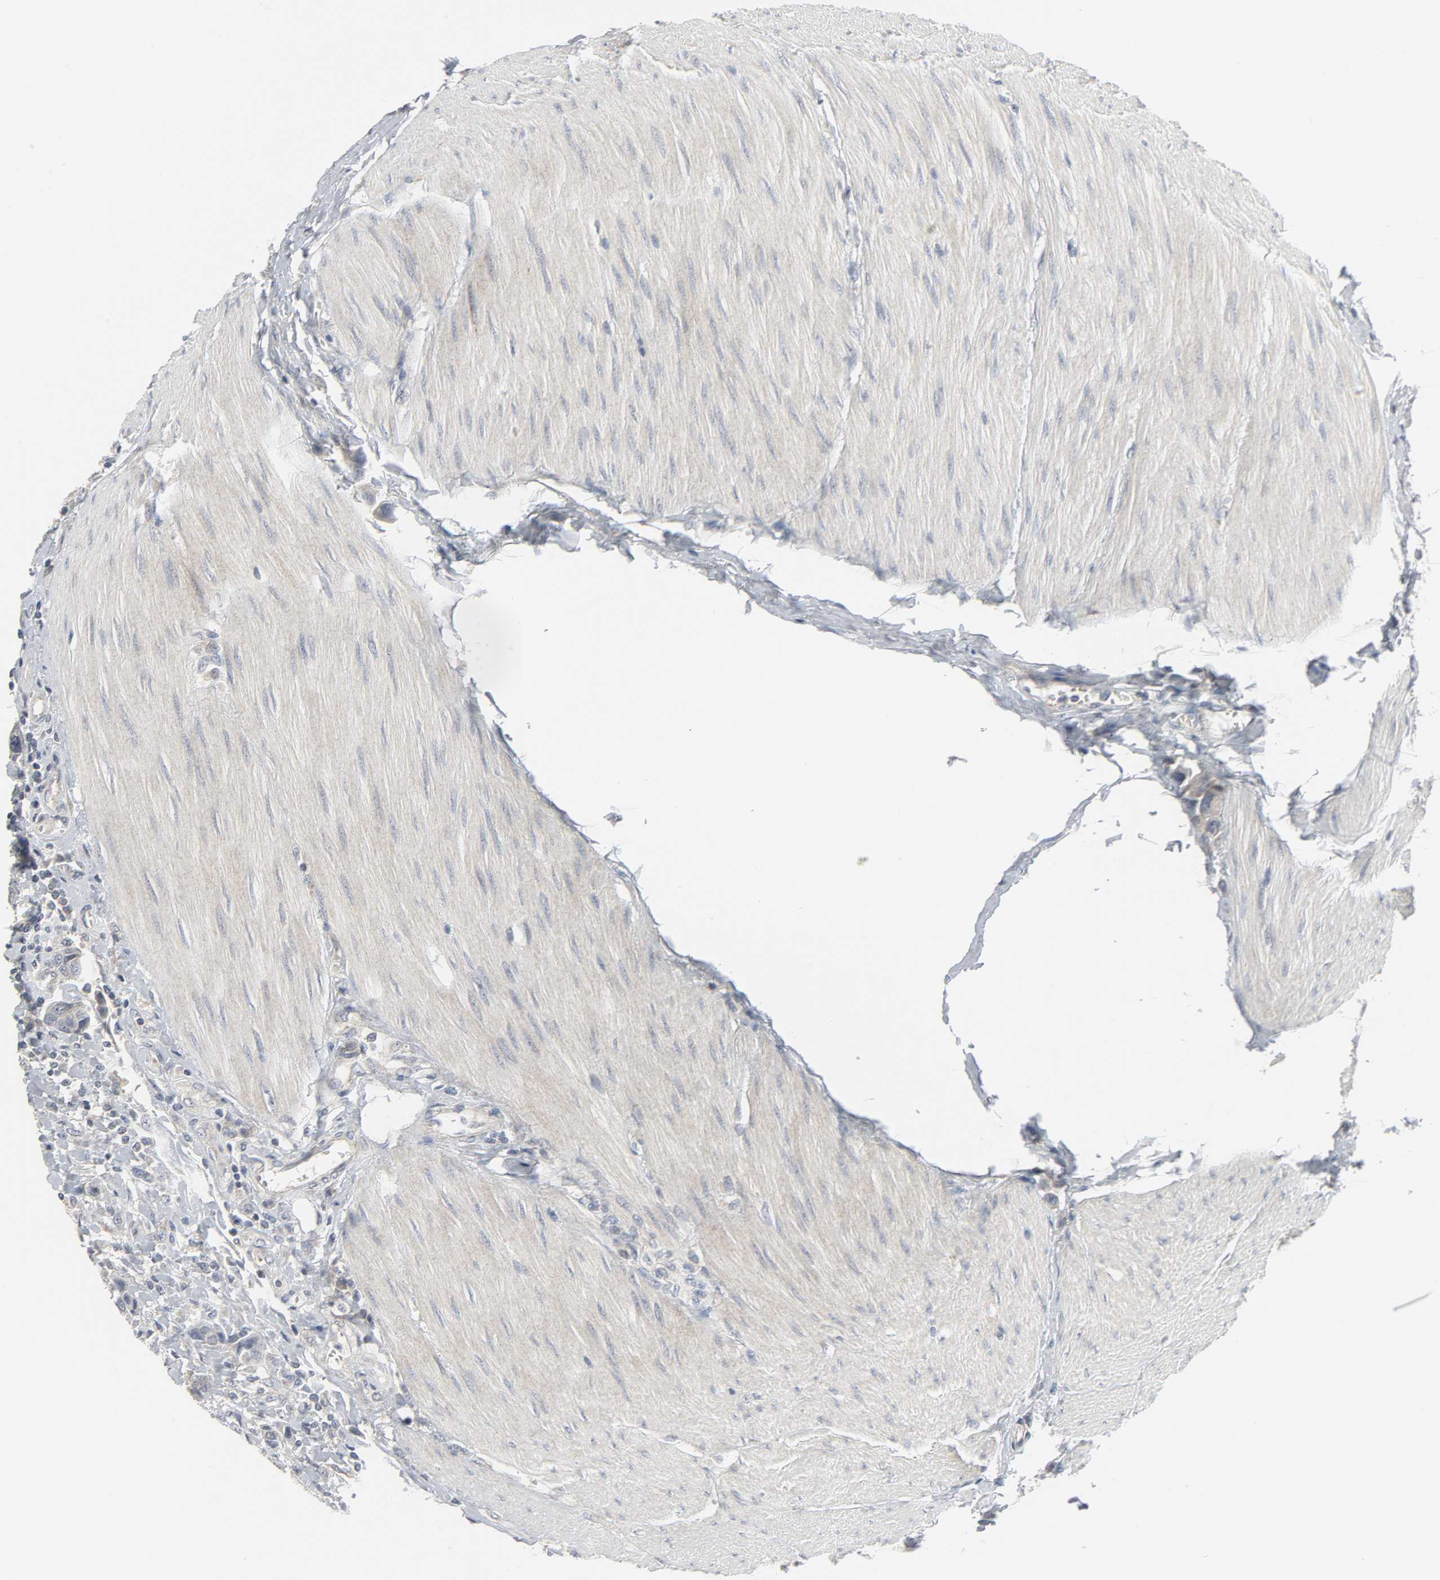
{"staining": {"intensity": "weak", "quantity": "25%-75%", "location": "cytoplasmic/membranous"}, "tissue": "urothelial cancer", "cell_type": "Tumor cells", "image_type": "cancer", "snomed": [{"axis": "morphology", "description": "Urothelial carcinoma, High grade"}, {"axis": "topography", "description": "Urinary bladder"}], "caption": "Immunohistochemistry micrograph of high-grade urothelial carcinoma stained for a protein (brown), which demonstrates low levels of weak cytoplasmic/membranous expression in about 25%-75% of tumor cells.", "gene": "CLIP1", "patient": {"sex": "male", "age": 50}}